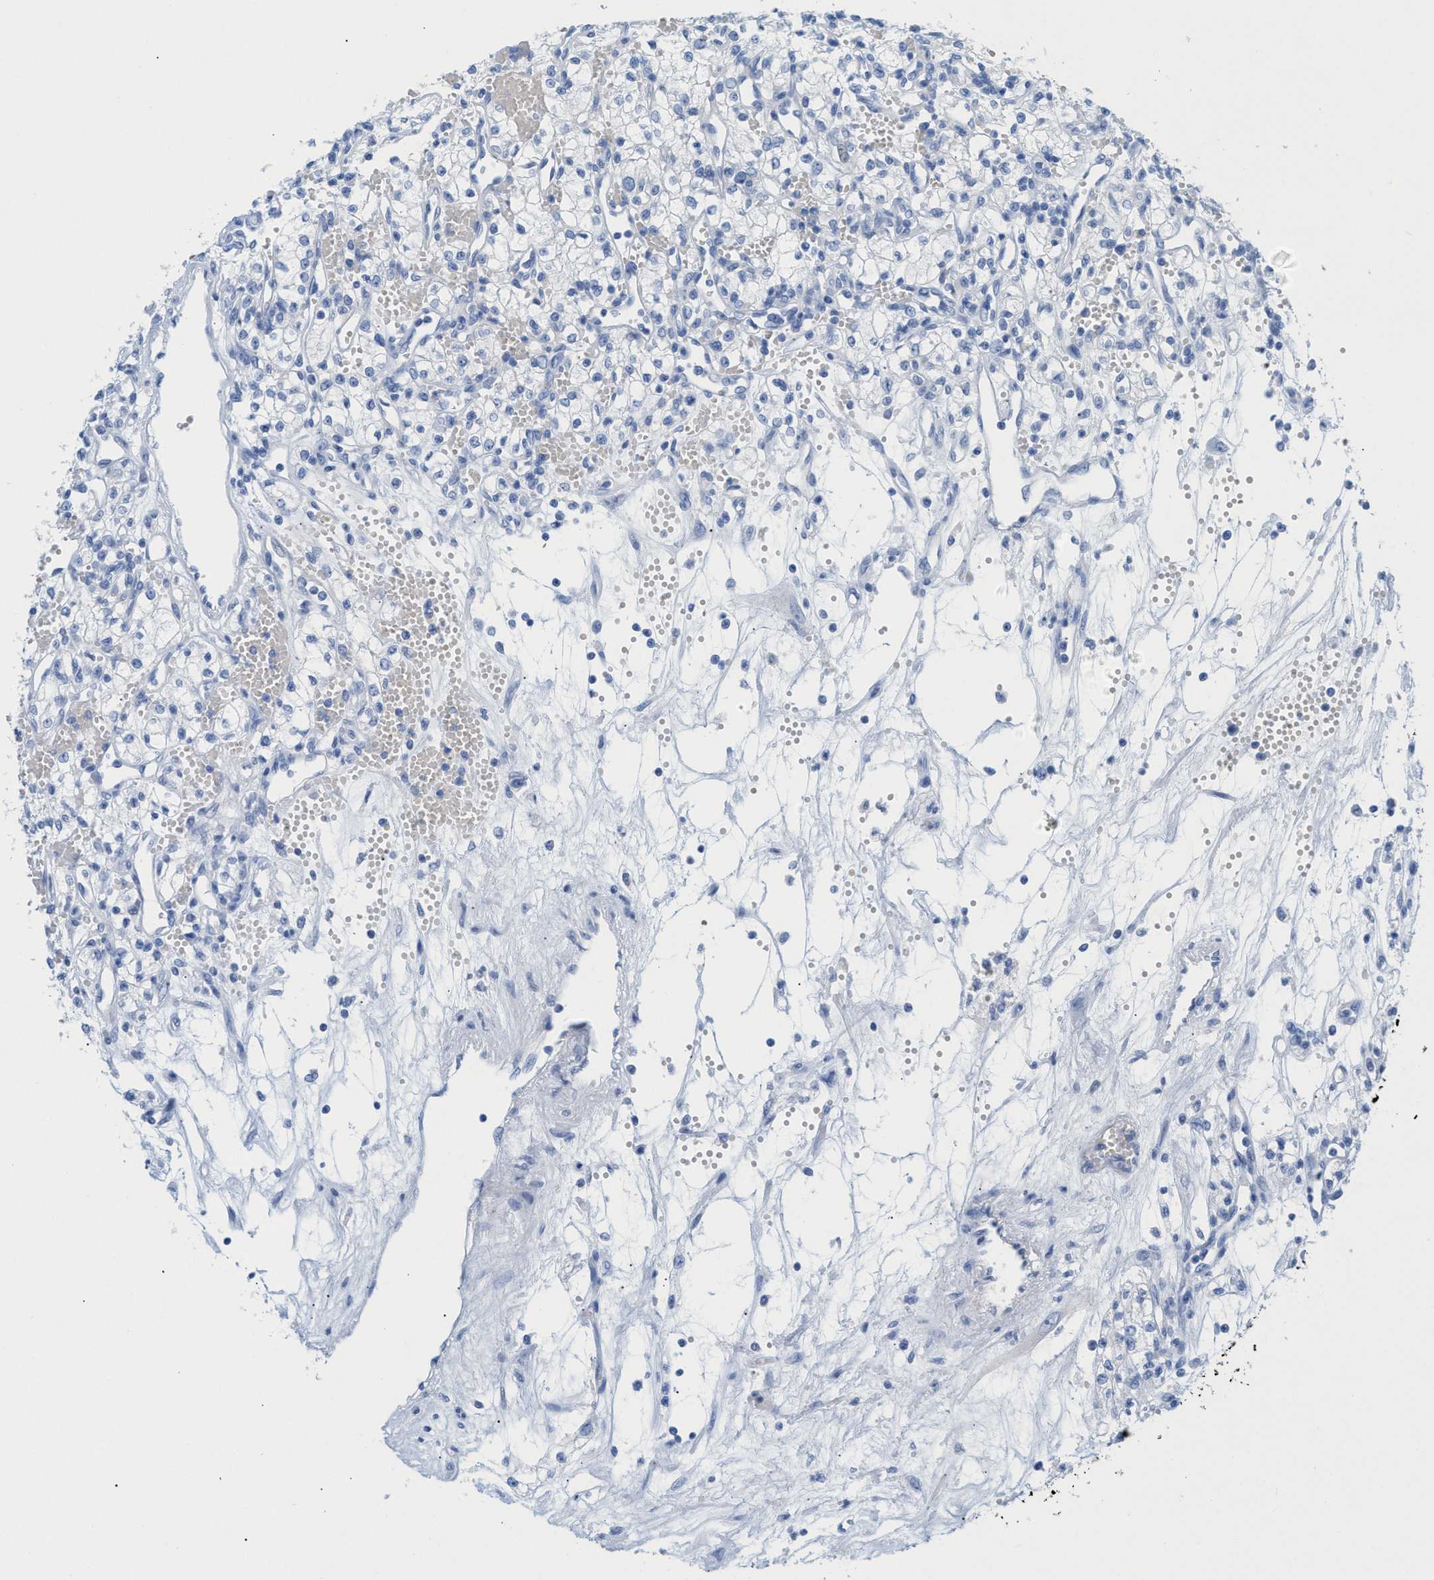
{"staining": {"intensity": "negative", "quantity": "none", "location": "none"}, "tissue": "renal cancer", "cell_type": "Tumor cells", "image_type": "cancer", "snomed": [{"axis": "morphology", "description": "Adenocarcinoma, NOS"}, {"axis": "topography", "description": "Kidney"}], "caption": "Immunohistochemistry of human renal cancer shows no expression in tumor cells.", "gene": "ANKFN1", "patient": {"sex": "male", "age": 59}}